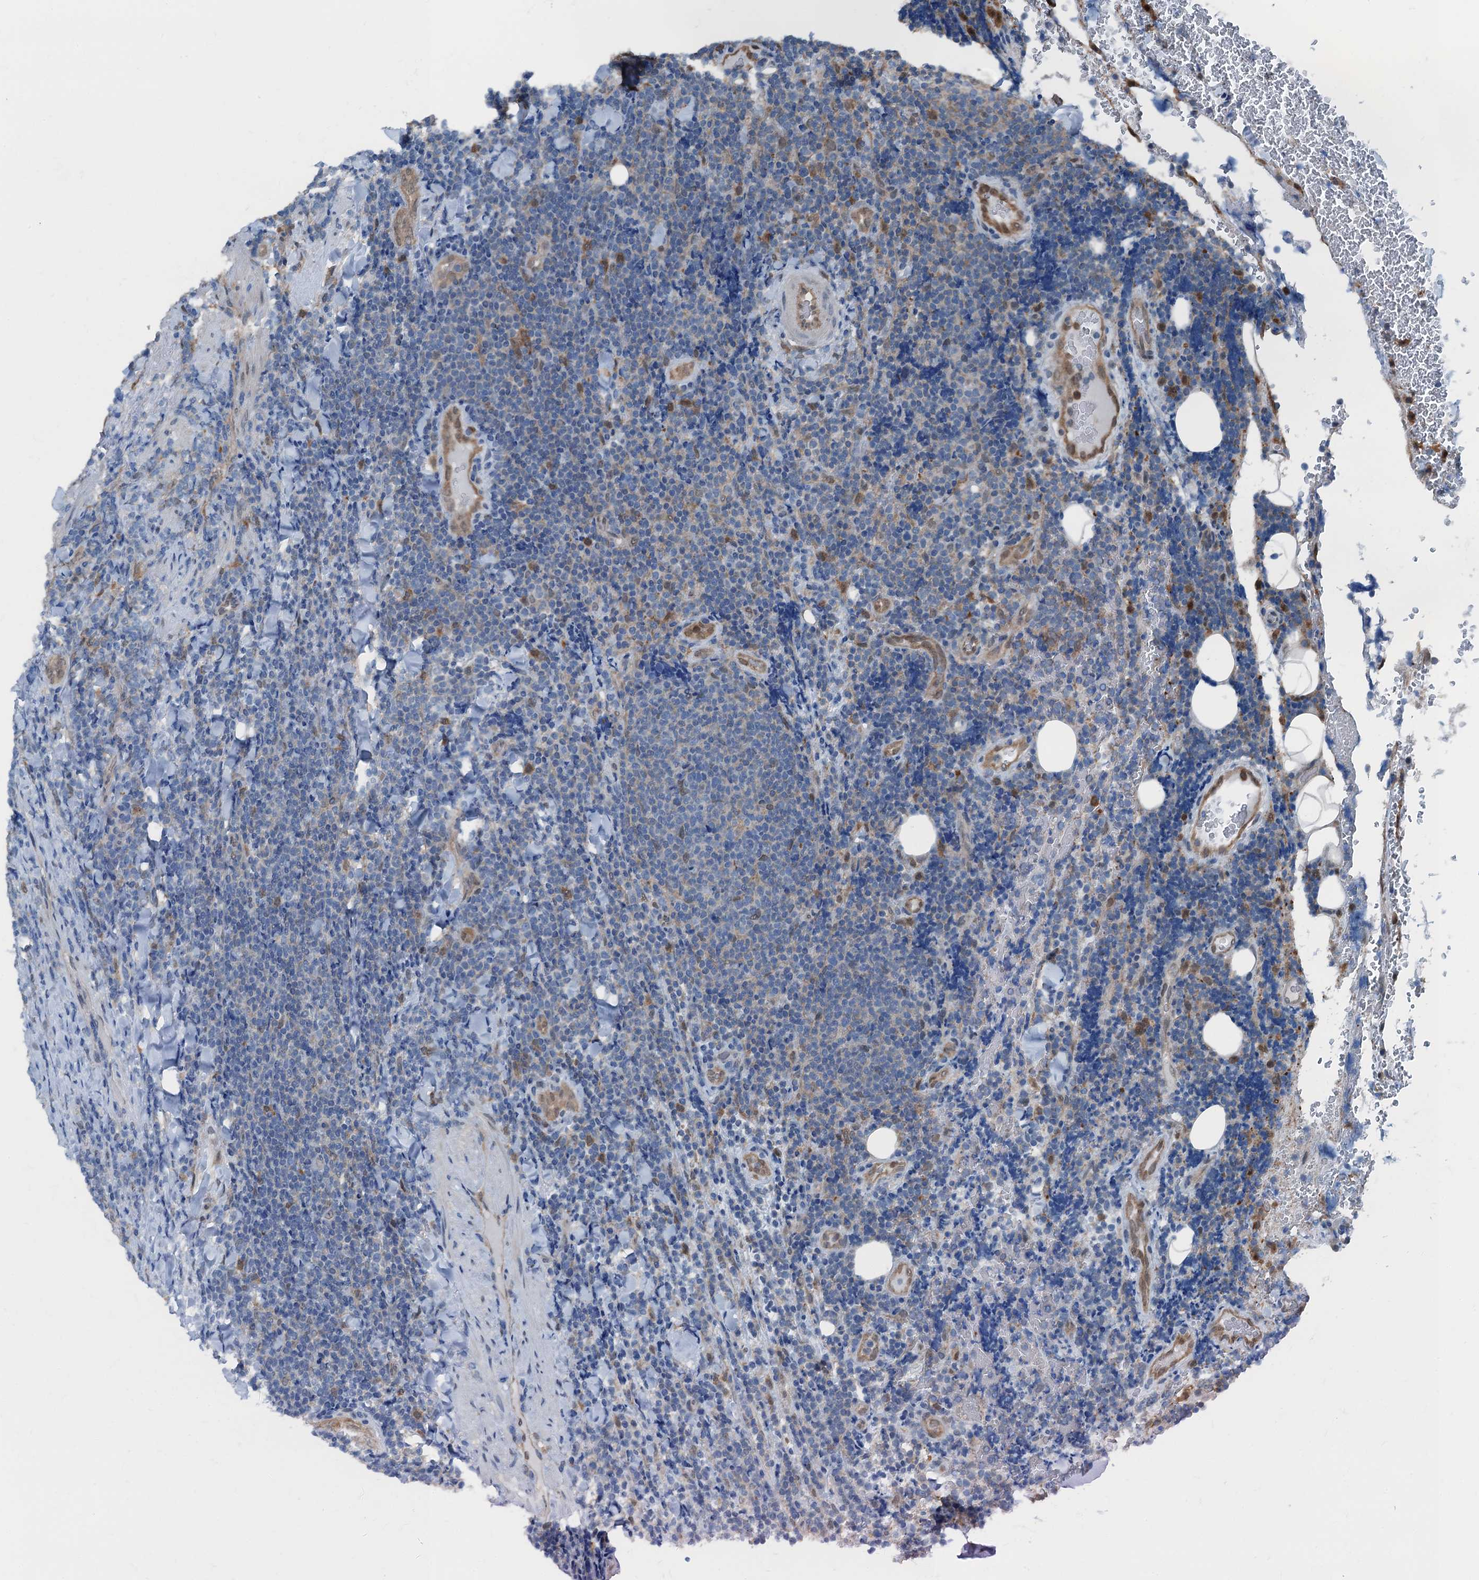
{"staining": {"intensity": "negative", "quantity": "none", "location": "none"}, "tissue": "lymphoma", "cell_type": "Tumor cells", "image_type": "cancer", "snomed": [{"axis": "morphology", "description": "Malignant lymphoma, non-Hodgkin's type, Low grade"}, {"axis": "topography", "description": "Lymph node"}], "caption": "Histopathology image shows no significant protein positivity in tumor cells of lymphoma. The staining was performed using DAB to visualize the protein expression in brown, while the nuclei were stained in blue with hematoxylin (Magnification: 20x).", "gene": "RNH1", "patient": {"sex": "male", "age": 66}}